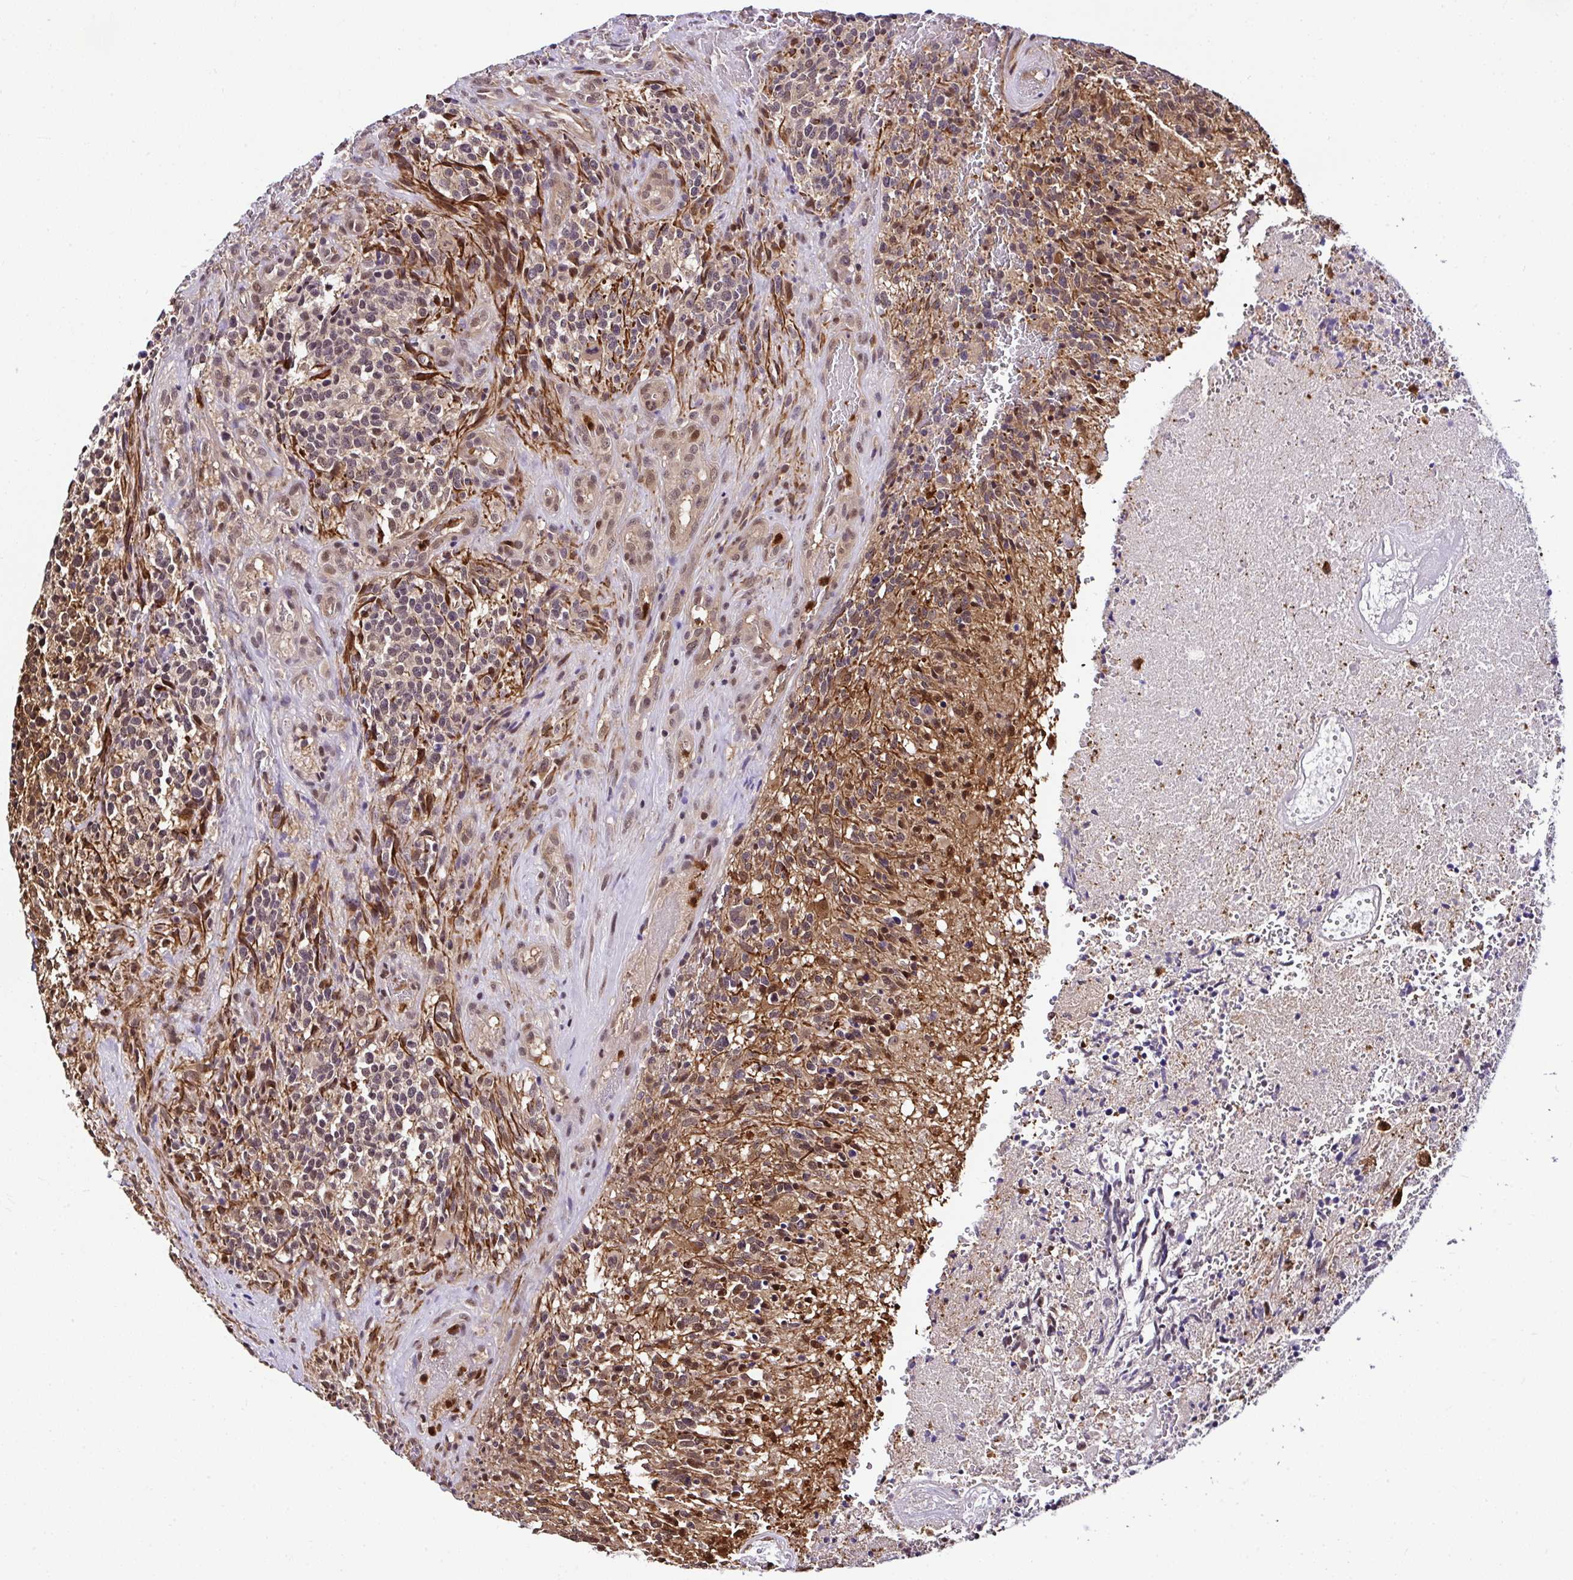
{"staining": {"intensity": "moderate", "quantity": "<25%", "location": "cytoplasmic/membranous,nuclear"}, "tissue": "glioma", "cell_type": "Tumor cells", "image_type": "cancer", "snomed": [{"axis": "morphology", "description": "Glioma, malignant, High grade"}, {"axis": "topography", "description": "Brain"}], "caption": "A photomicrograph showing moderate cytoplasmic/membranous and nuclear positivity in about <25% of tumor cells in glioma, as visualized by brown immunohistochemical staining.", "gene": "PIN4", "patient": {"sex": "male", "age": 36}}